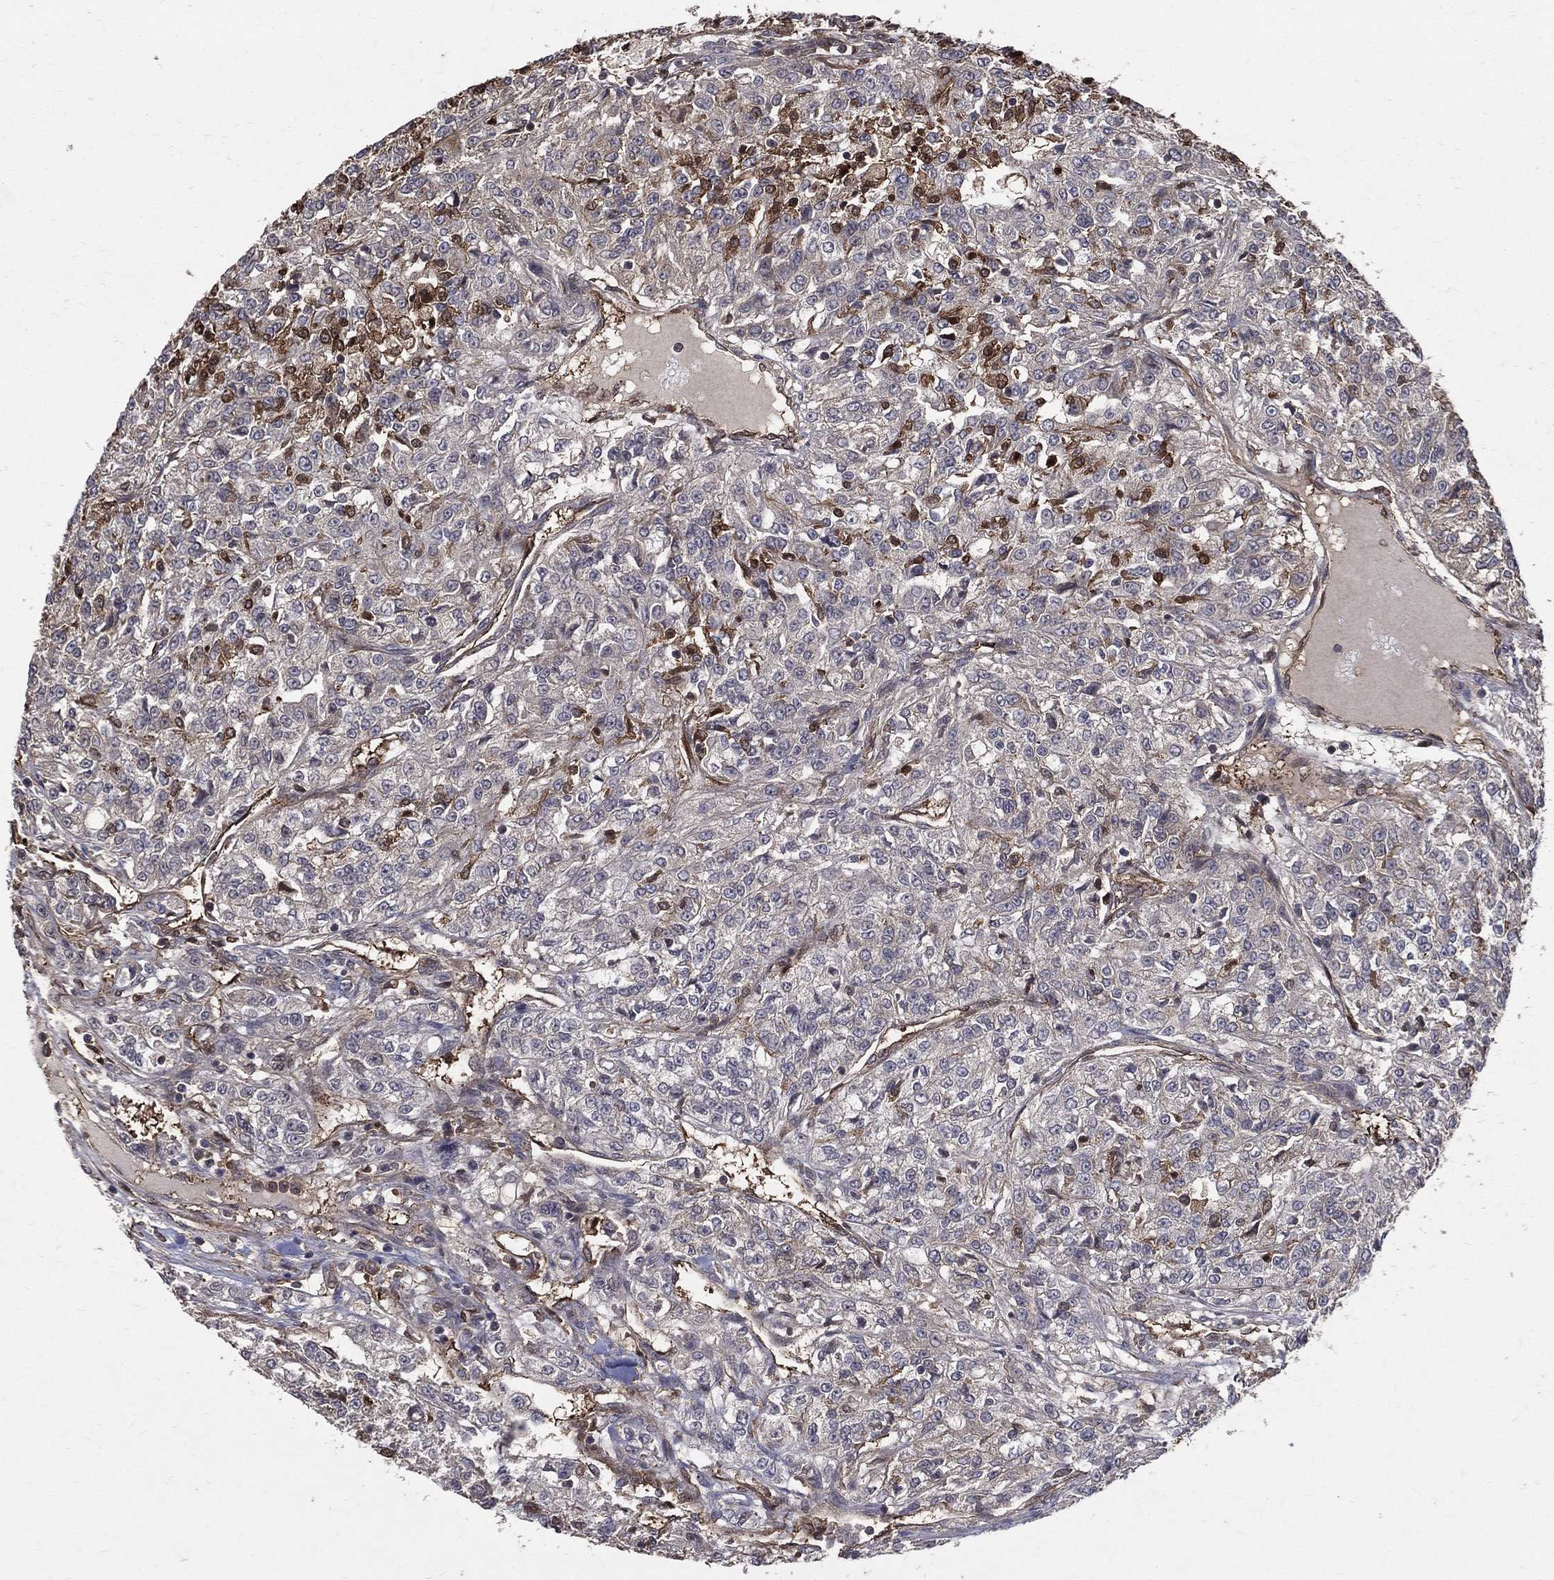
{"staining": {"intensity": "negative", "quantity": "none", "location": "none"}, "tissue": "renal cancer", "cell_type": "Tumor cells", "image_type": "cancer", "snomed": [{"axis": "morphology", "description": "Adenocarcinoma, NOS"}, {"axis": "topography", "description": "Kidney"}], "caption": "Immunohistochemistry of renal cancer demonstrates no staining in tumor cells.", "gene": "DPYSL2", "patient": {"sex": "female", "age": 63}}